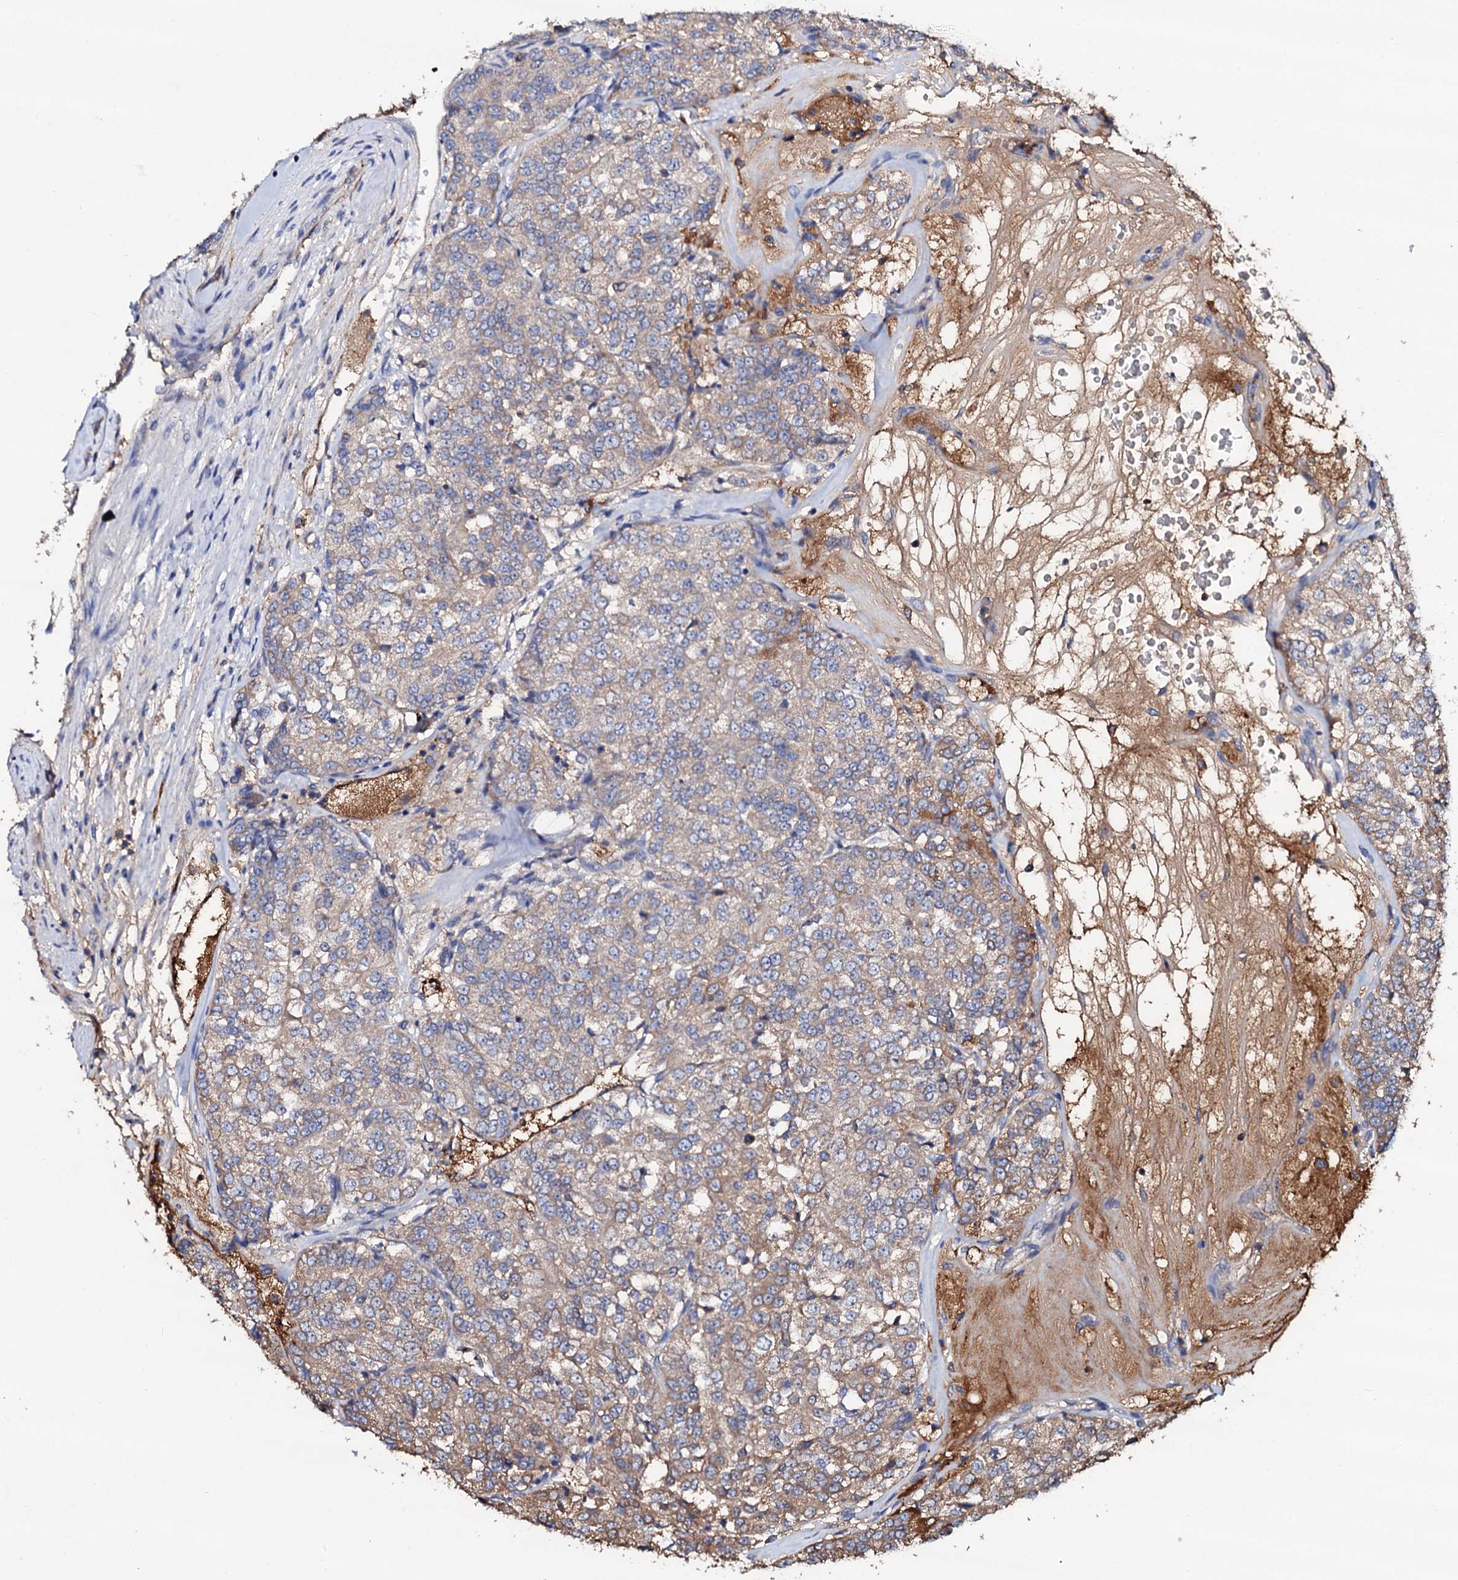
{"staining": {"intensity": "weak", "quantity": ">75%", "location": "cytoplasmic/membranous"}, "tissue": "renal cancer", "cell_type": "Tumor cells", "image_type": "cancer", "snomed": [{"axis": "morphology", "description": "Adenocarcinoma, NOS"}, {"axis": "topography", "description": "Kidney"}], "caption": "Immunohistochemical staining of renal cancer (adenocarcinoma) exhibits low levels of weak cytoplasmic/membranous protein positivity in about >75% of tumor cells. (DAB = brown stain, brightfield microscopy at high magnification).", "gene": "TCAF2", "patient": {"sex": "female", "age": 63}}